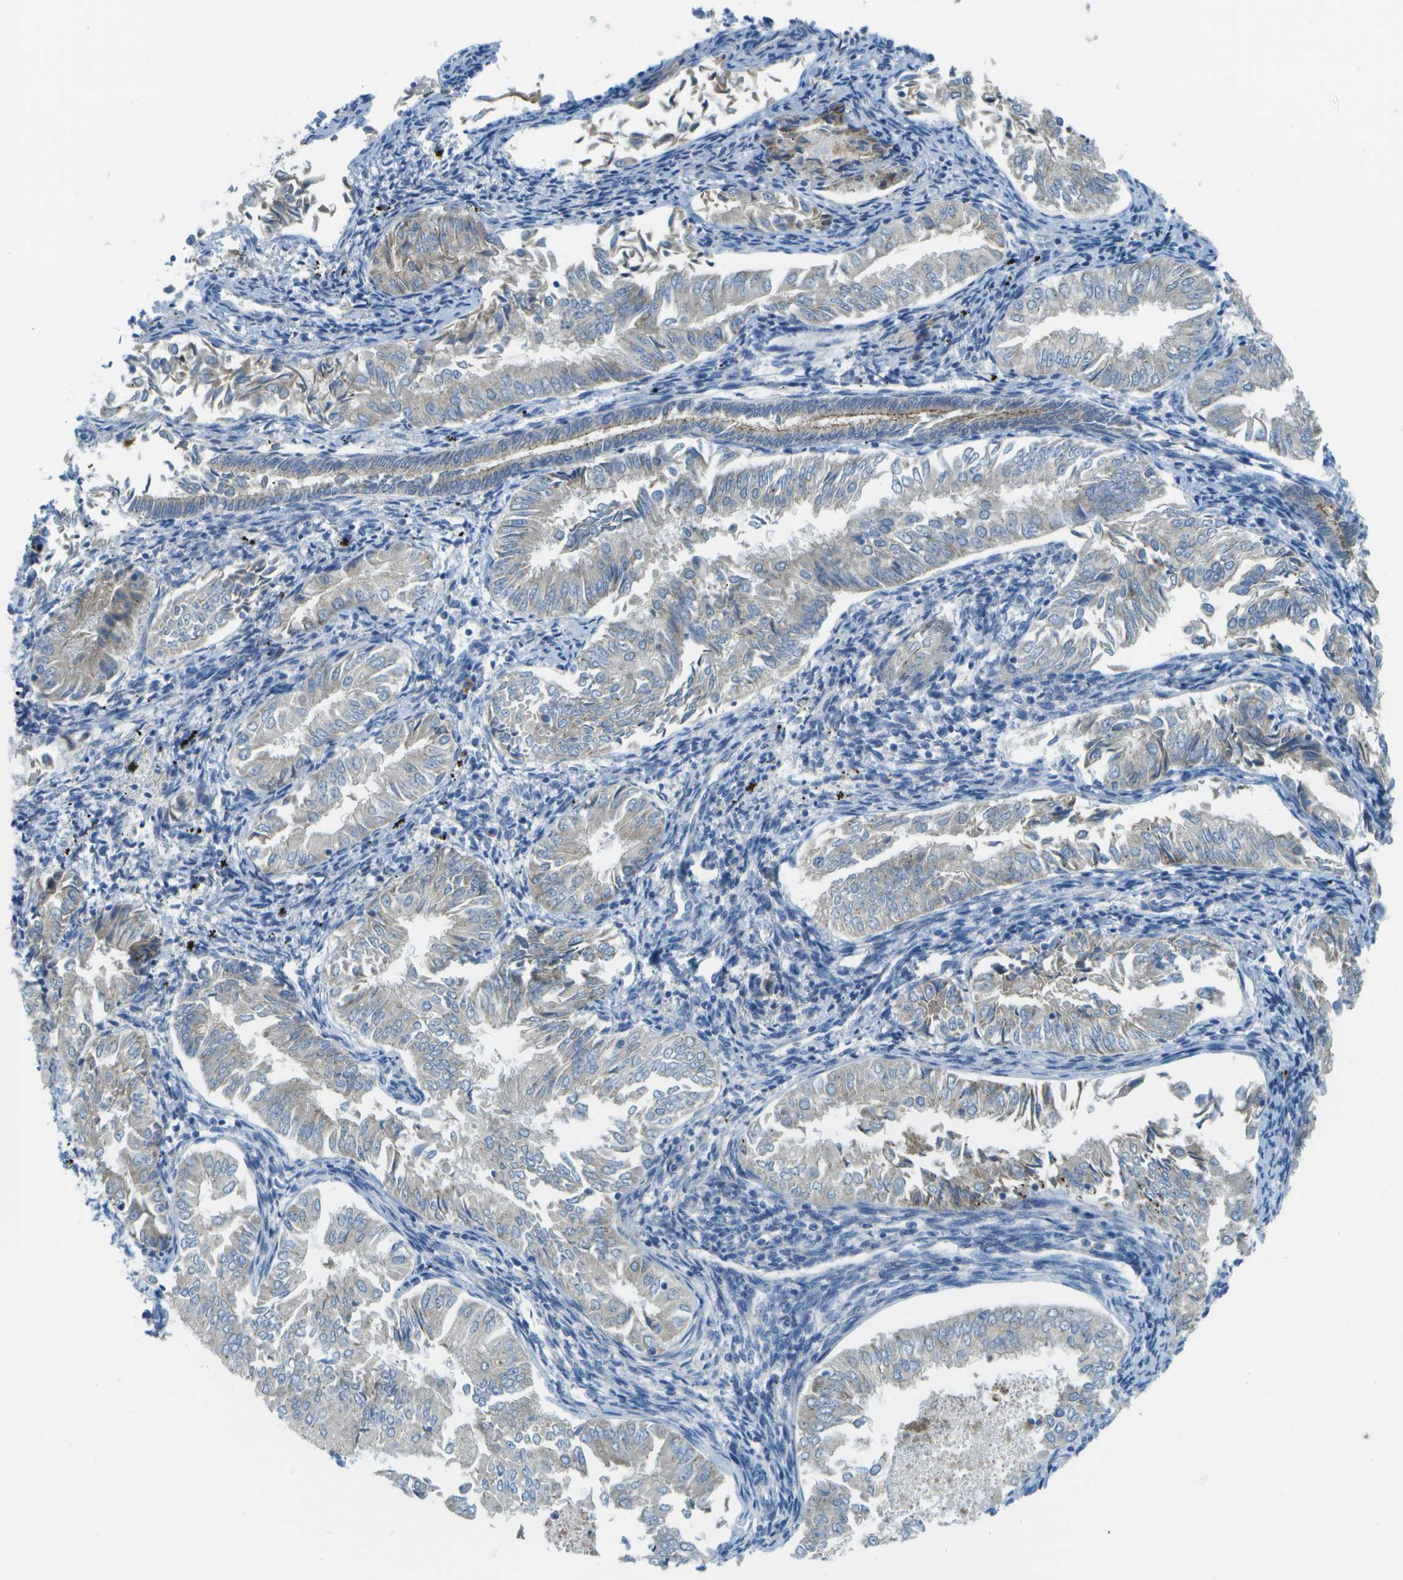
{"staining": {"intensity": "negative", "quantity": "none", "location": "none"}, "tissue": "endometrial cancer", "cell_type": "Tumor cells", "image_type": "cancer", "snomed": [{"axis": "morphology", "description": "Adenocarcinoma, NOS"}, {"axis": "topography", "description": "Endometrium"}], "caption": "Tumor cells show no significant staining in endometrial adenocarcinoma.", "gene": "KCTD3", "patient": {"sex": "female", "age": 53}}